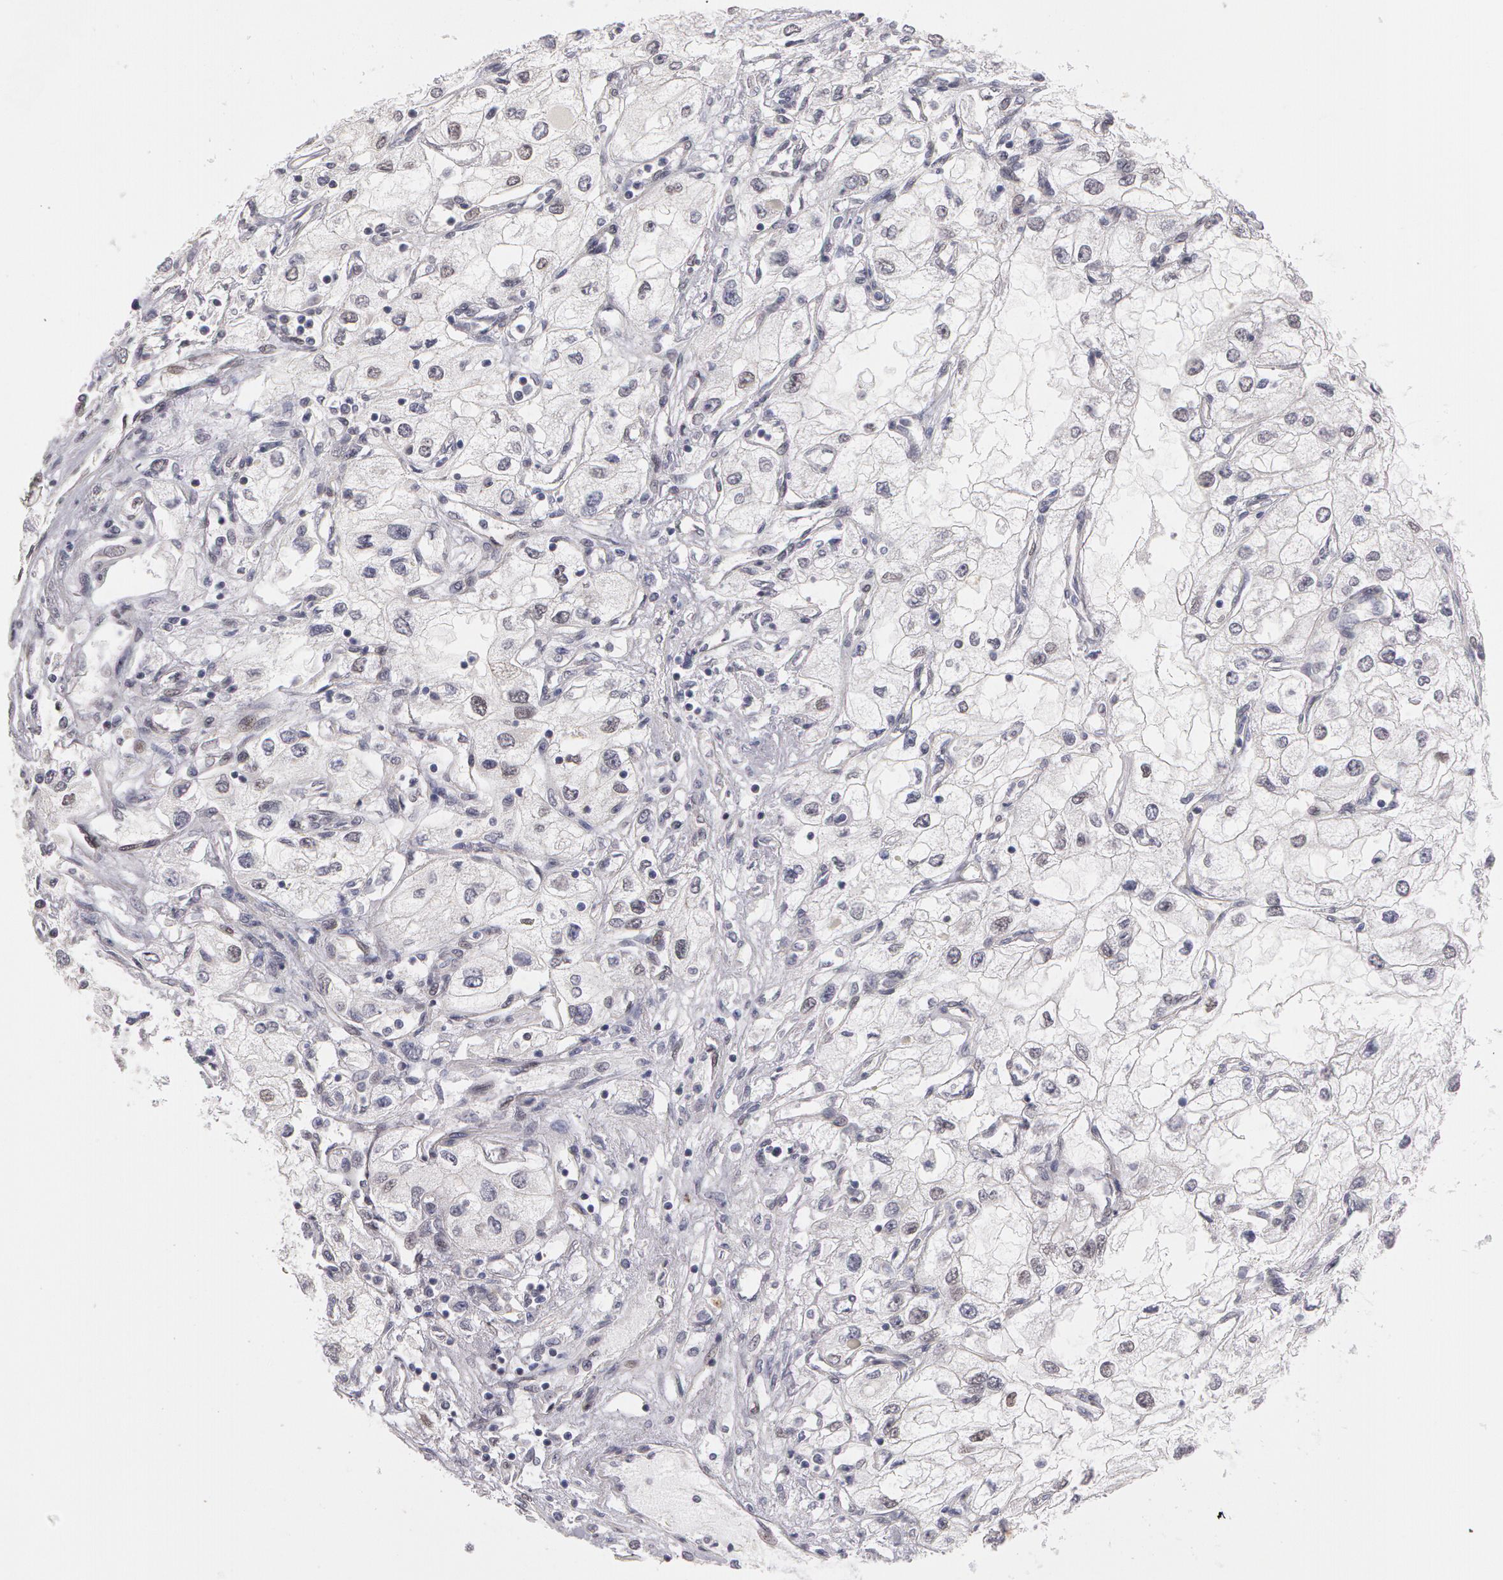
{"staining": {"intensity": "negative", "quantity": "none", "location": "none"}, "tissue": "renal cancer", "cell_type": "Tumor cells", "image_type": "cancer", "snomed": [{"axis": "morphology", "description": "Adenocarcinoma, NOS"}, {"axis": "topography", "description": "Kidney"}], "caption": "The immunohistochemistry photomicrograph has no significant expression in tumor cells of renal adenocarcinoma tissue.", "gene": "PRICKLE1", "patient": {"sex": "male", "age": 57}}